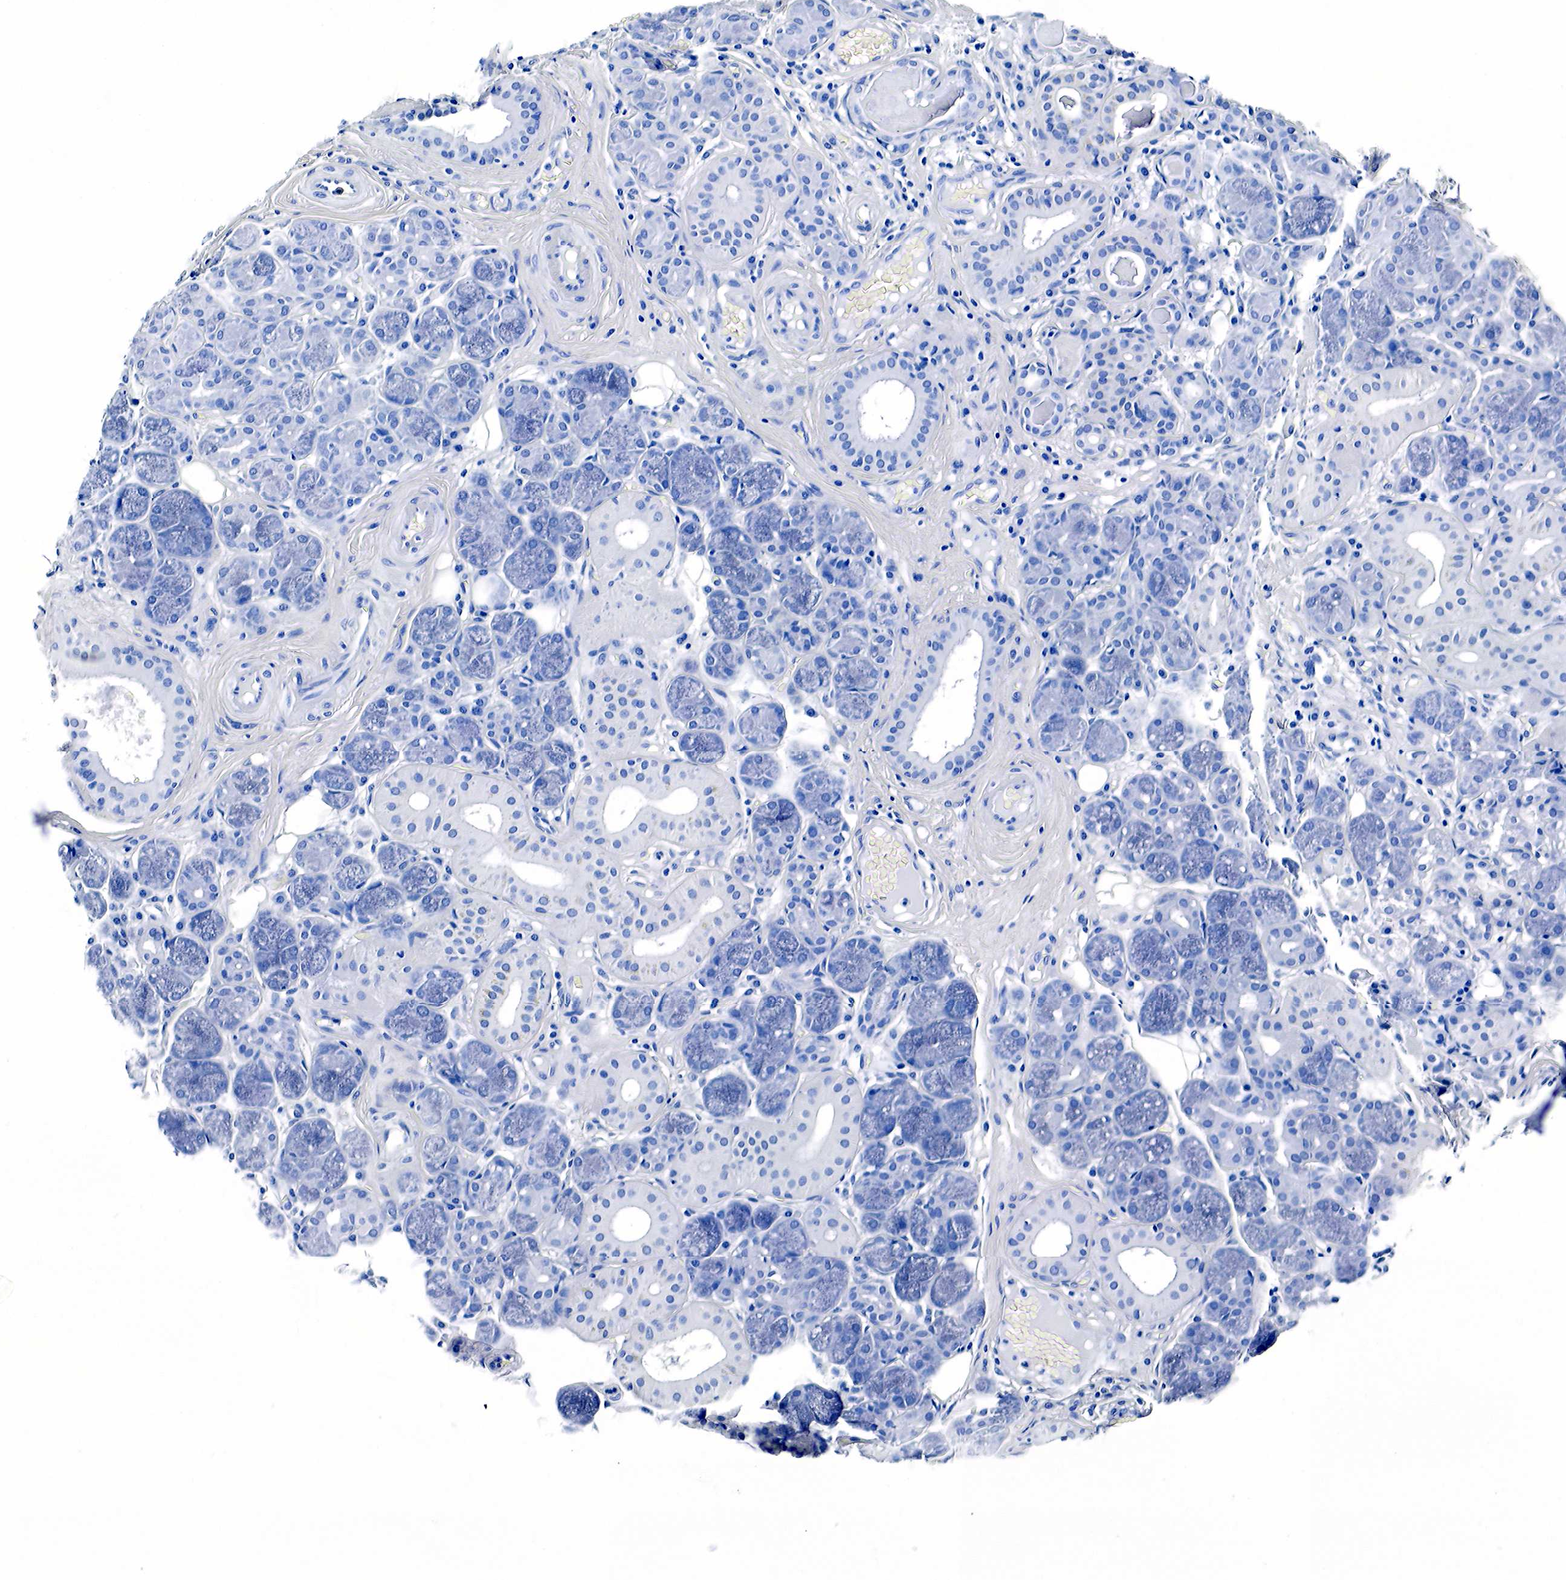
{"staining": {"intensity": "negative", "quantity": "none", "location": "none"}, "tissue": "salivary gland", "cell_type": "Glandular cells", "image_type": "normal", "snomed": [{"axis": "morphology", "description": "Normal tissue, NOS"}, {"axis": "topography", "description": "Salivary gland"}, {"axis": "topography", "description": "Peripheral nerve tissue"}], "caption": "IHC histopathology image of unremarkable human salivary gland stained for a protein (brown), which demonstrates no staining in glandular cells.", "gene": "KLK3", "patient": {"sex": "male", "age": 62}}